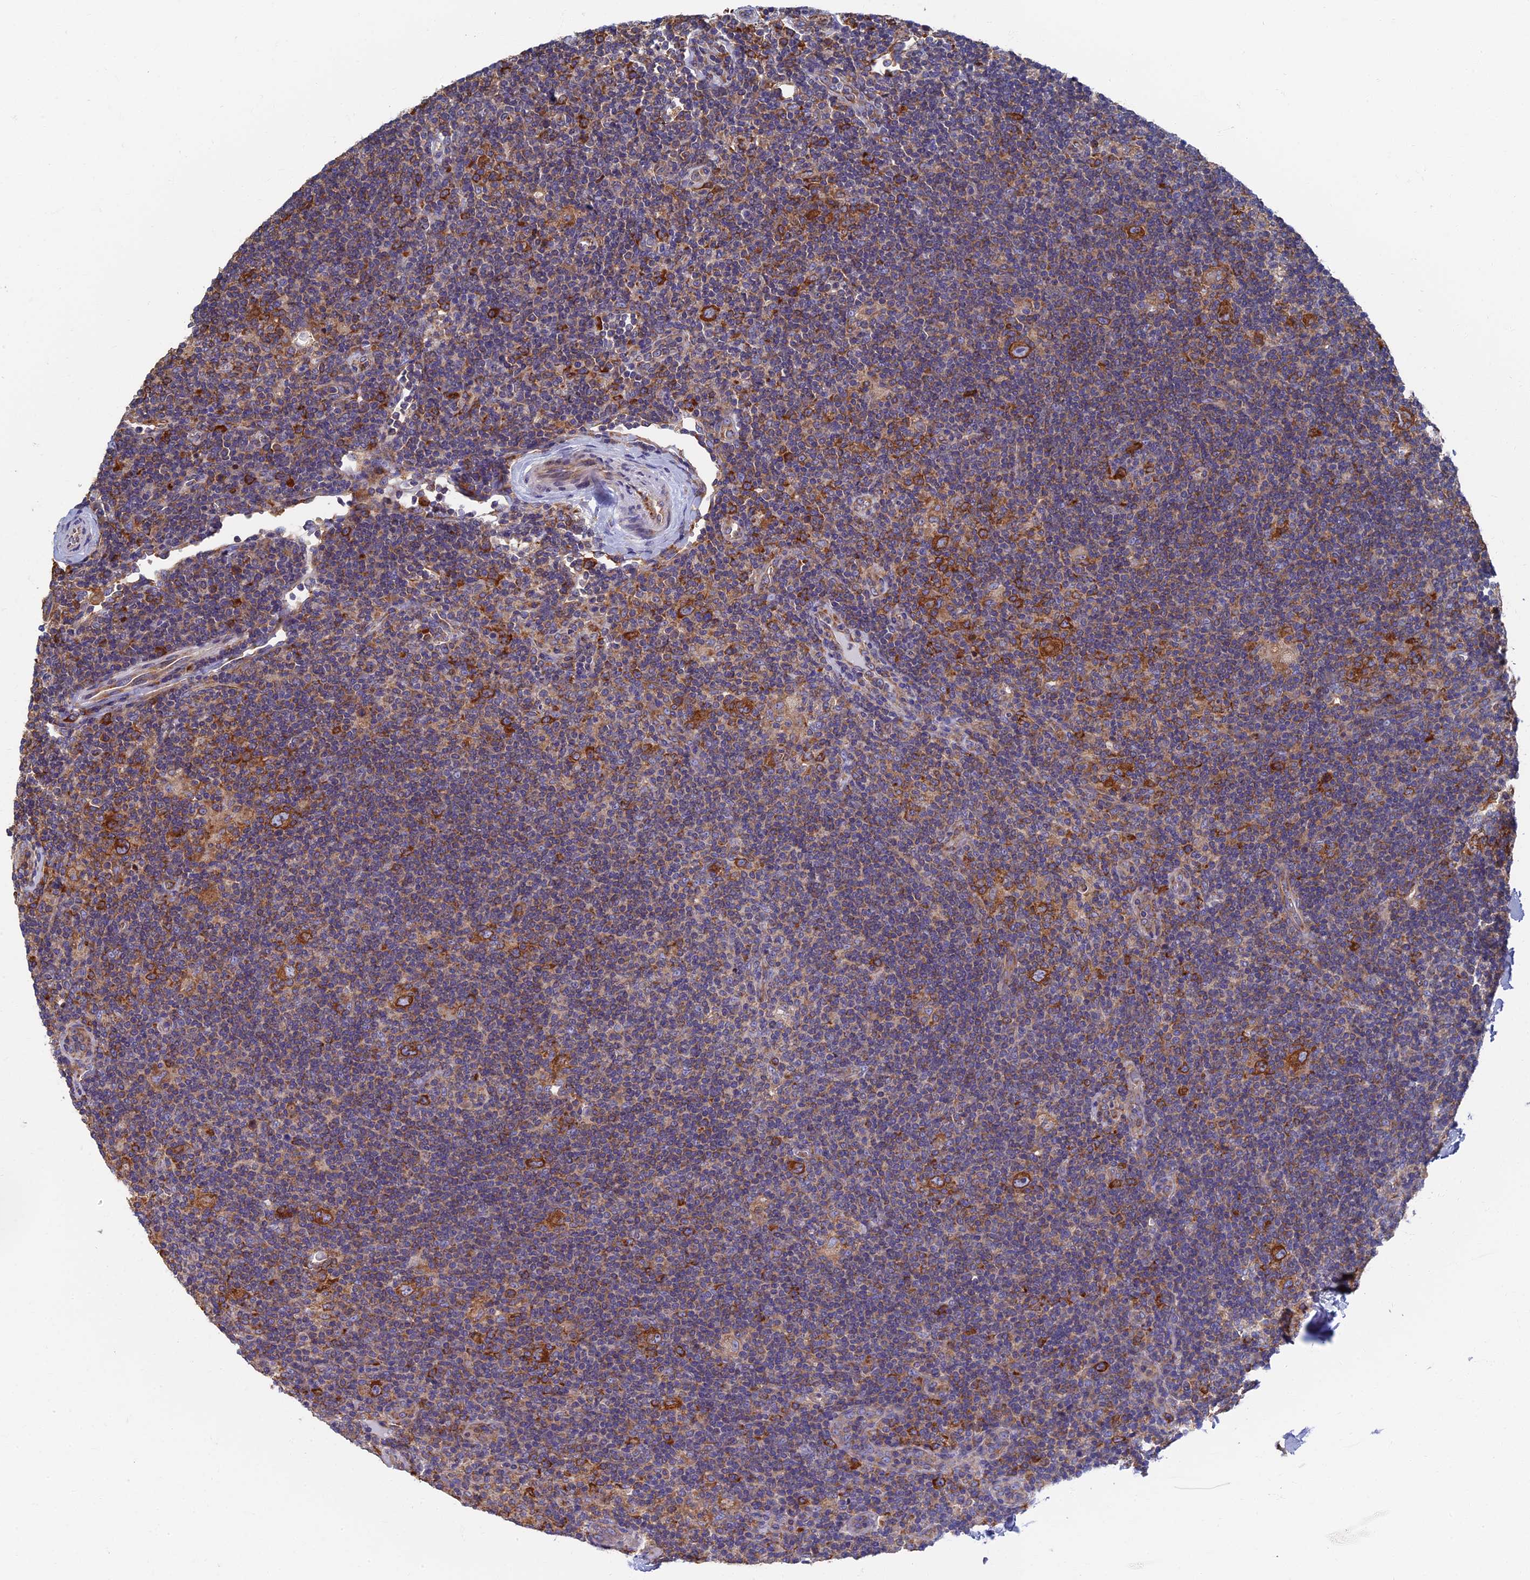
{"staining": {"intensity": "strong", "quantity": ">75%", "location": "cytoplasmic/membranous"}, "tissue": "lymphoma", "cell_type": "Tumor cells", "image_type": "cancer", "snomed": [{"axis": "morphology", "description": "Hodgkin's disease, NOS"}, {"axis": "topography", "description": "Lymph node"}], "caption": "Immunohistochemical staining of human Hodgkin's disease displays strong cytoplasmic/membranous protein expression in about >75% of tumor cells. (brown staining indicates protein expression, while blue staining denotes nuclei).", "gene": "YBX1", "patient": {"sex": "female", "age": 57}}